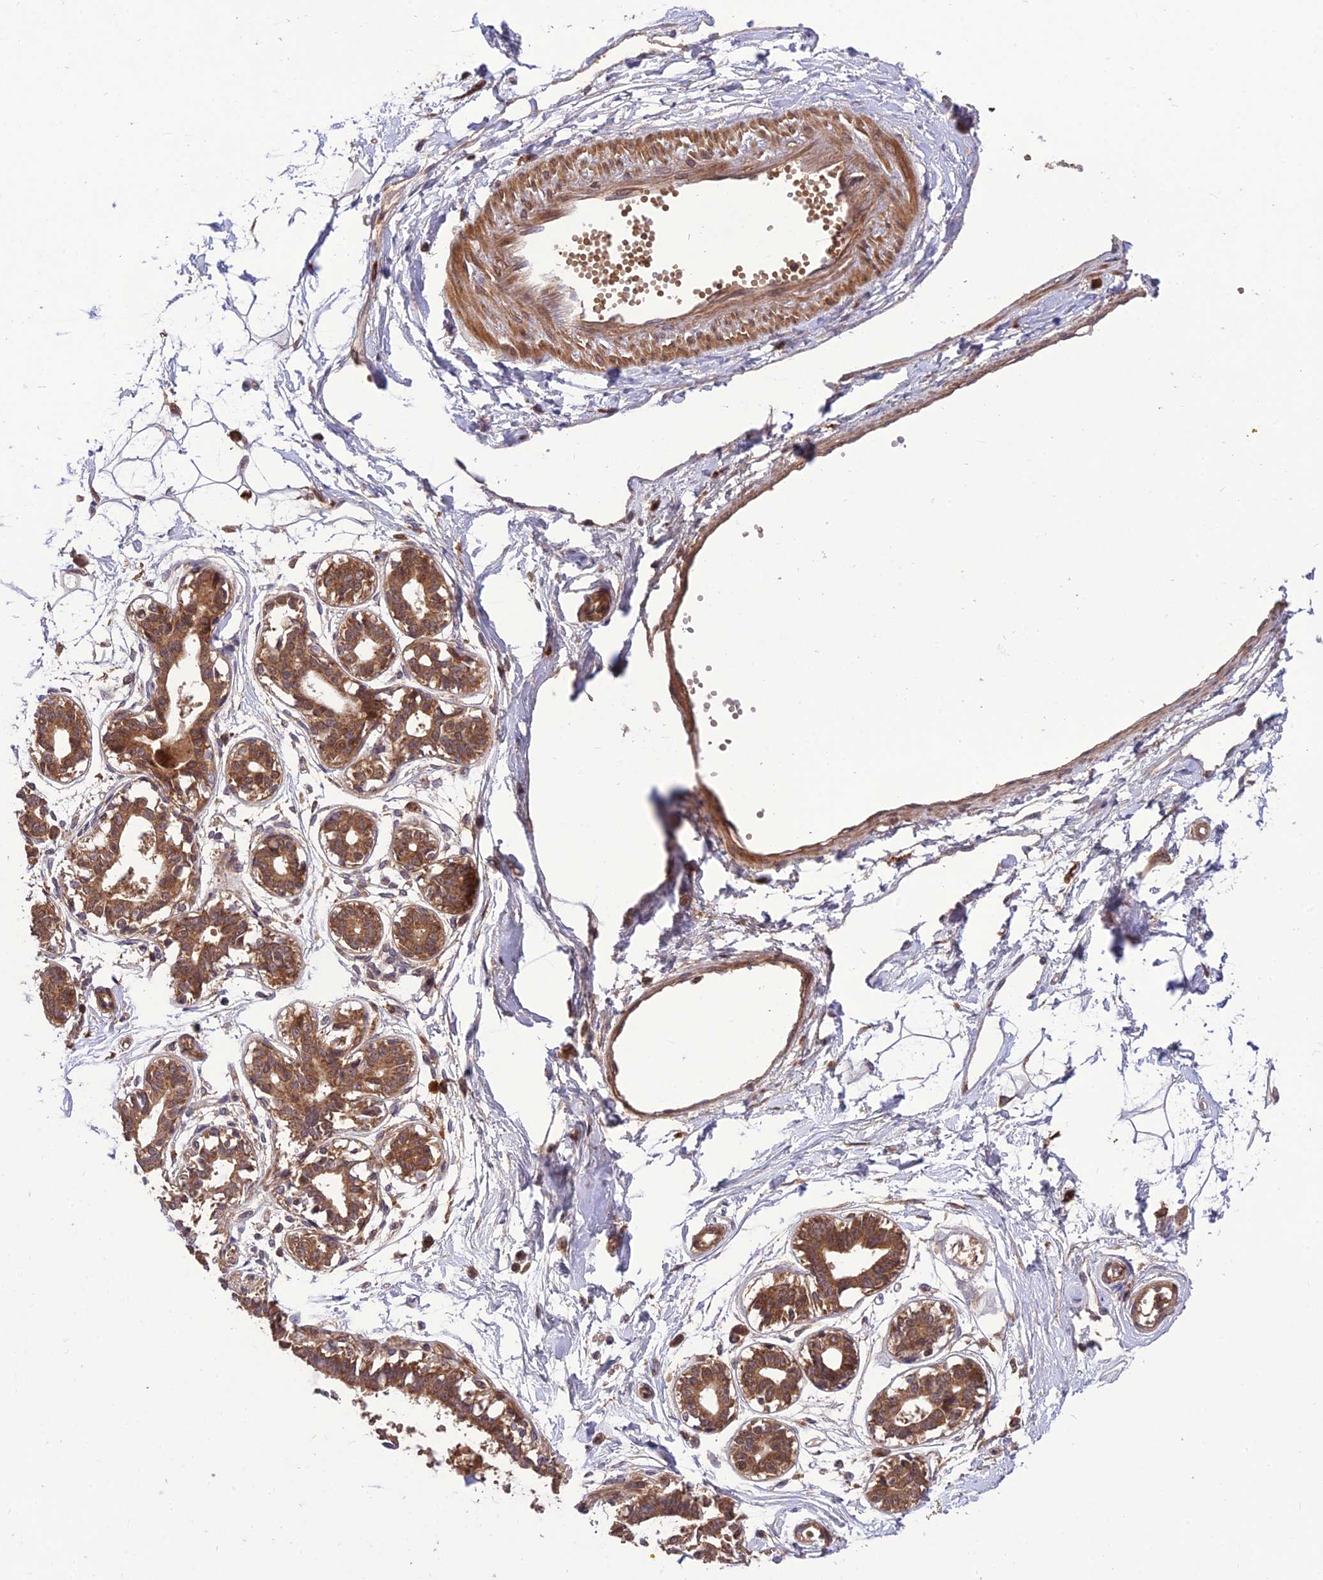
{"staining": {"intensity": "negative", "quantity": "none", "location": "none"}, "tissue": "breast", "cell_type": "Adipocytes", "image_type": "normal", "snomed": [{"axis": "morphology", "description": "Normal tissue, NOS"}, {"axis": "topography", "description": "Breast"}], "caption": "Human breast stained for a protein using IHC demonstrates no expression in adipocytes.", "gene": "NDUFC1", "patient": {"sex": "female", "age": 45}}